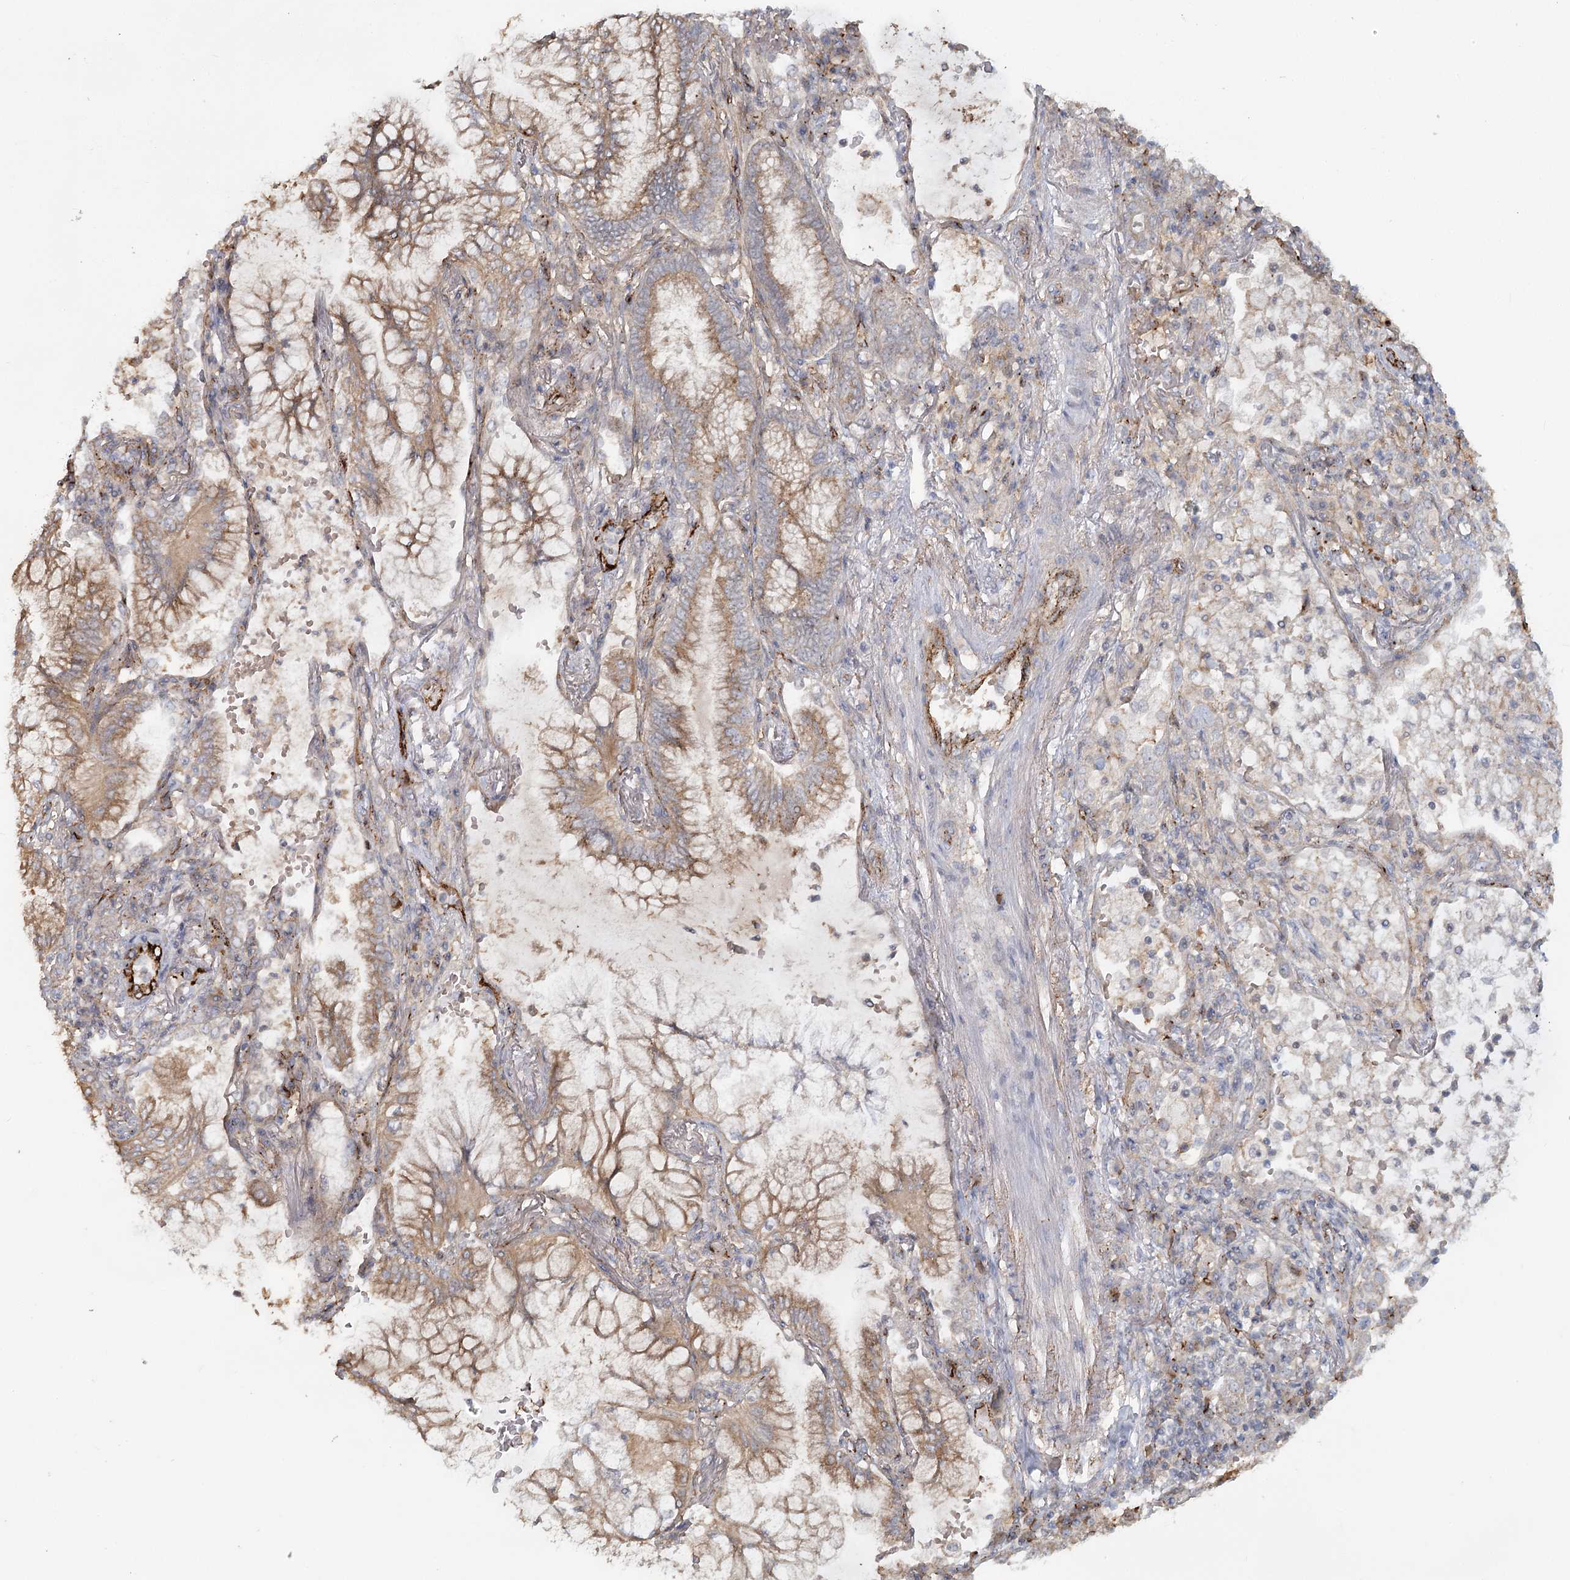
{"staining": {"intensity": "weak", "quantity": ">75%", "location": "cytoplasmic/membranous"}, "tissue": "lung cancer", "cell_type": "Tumor cells", "image_type": "cancer", "snomed": [{"axis": "morphology", "description": "Adenocarcinoma, NOS"}, {"axis": "topography", "description": "Lung"}], "caption": "Weak cytoplasmic/membranous expression is appreciated in about >75% of tumor cells in lung cancer (adenocarcinoma).", "gene": "KBTBD4", "patient": {"sex": "female", "age": 70}}